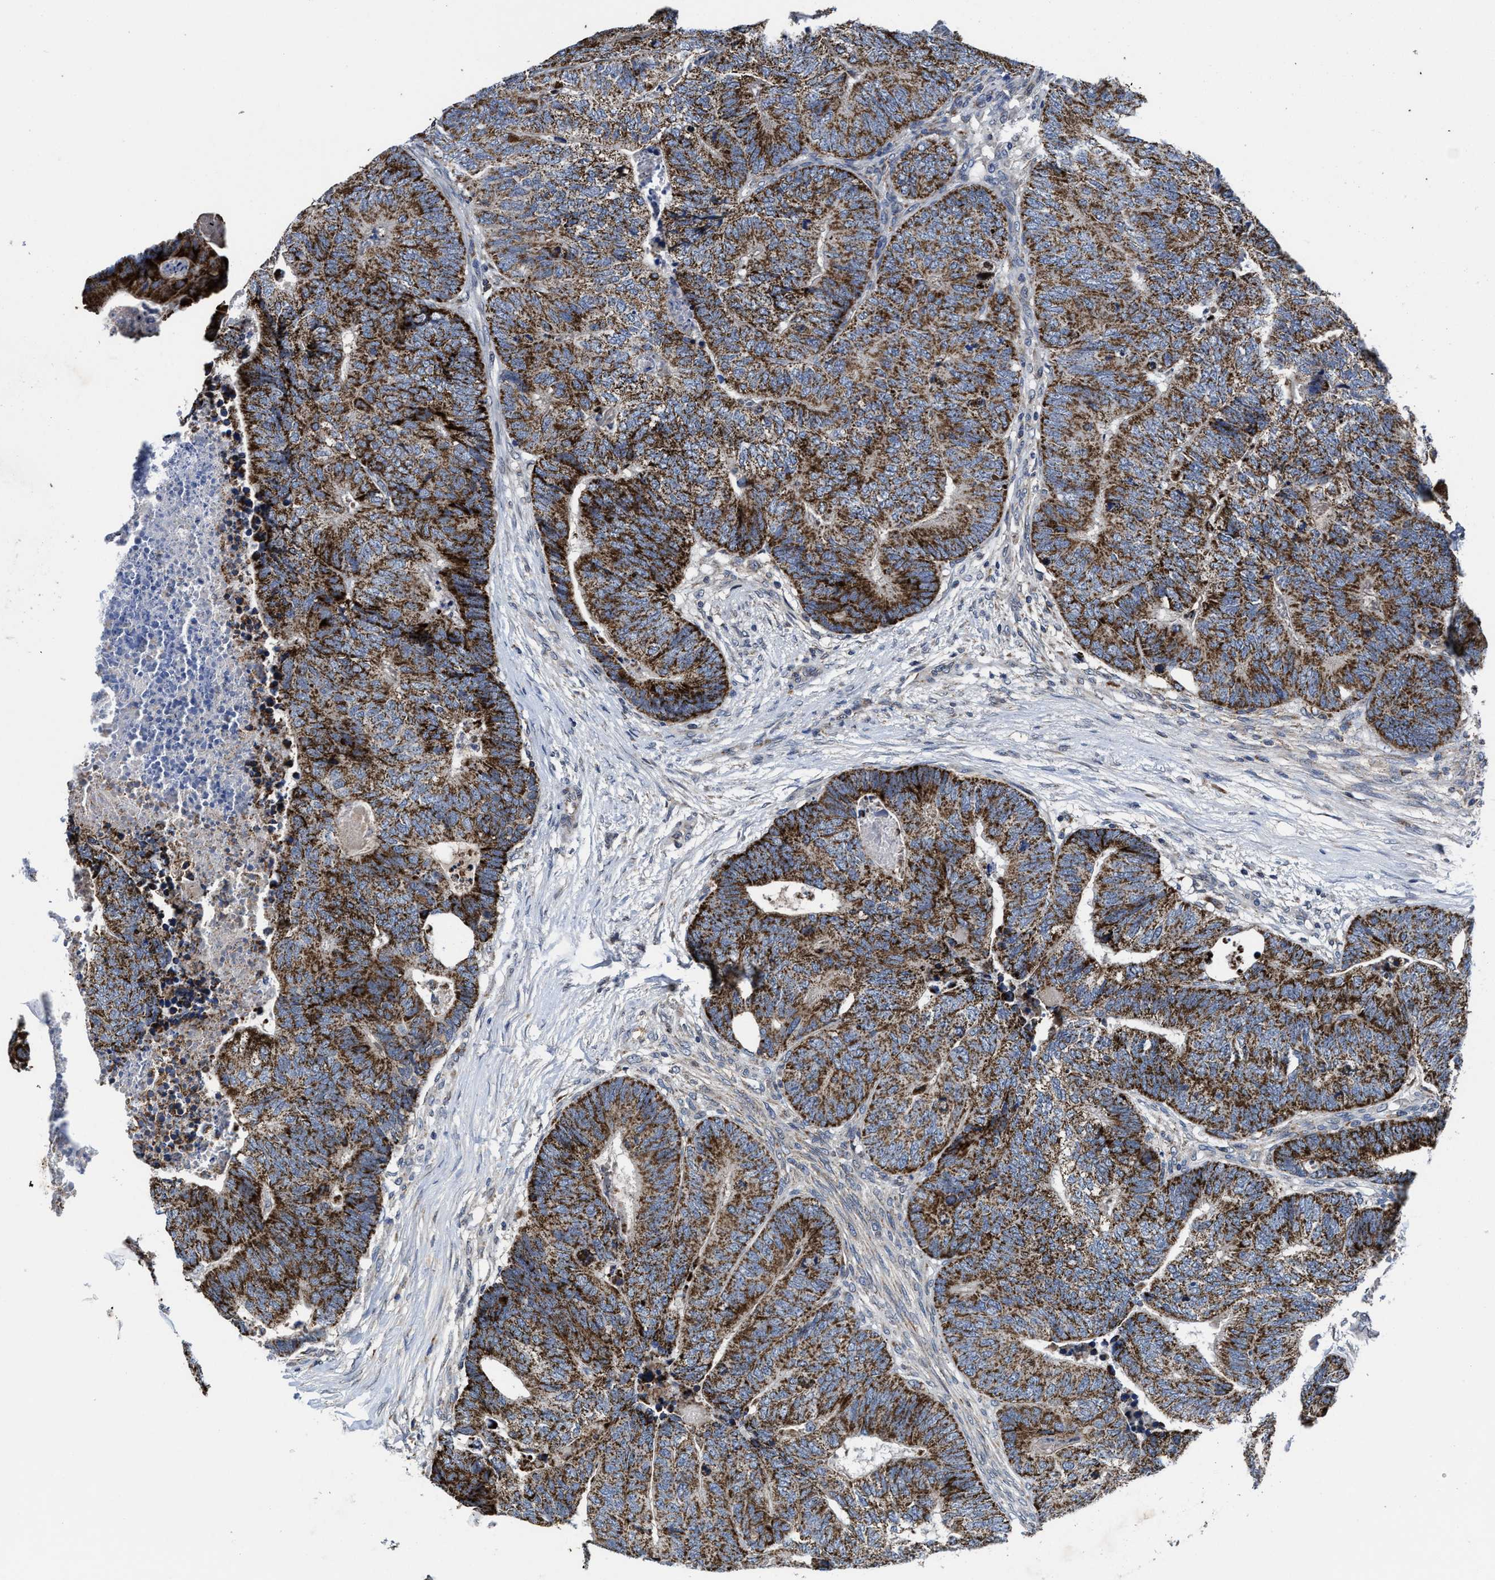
{"staining": {"intensity": "strong", "quantity": ">75%", "location": "cytoplasmic/membranous"}, "tissue": "colorectal cancer", "cell_type": "Tumor cells", "image_type": "cancer", "snomed": [{"axis": "morphology", "description": "Adenocarcinoma, NOS"}, {"axis": "topography", "description": "Colon"}], "caption": "Strong cytoplasmic/membranous protein positivity is identified in approximately >75% of tumor cells in colorectal cancer.", "gene": "CACNA1D", "patient": {"sex": "female", "age": 67}}